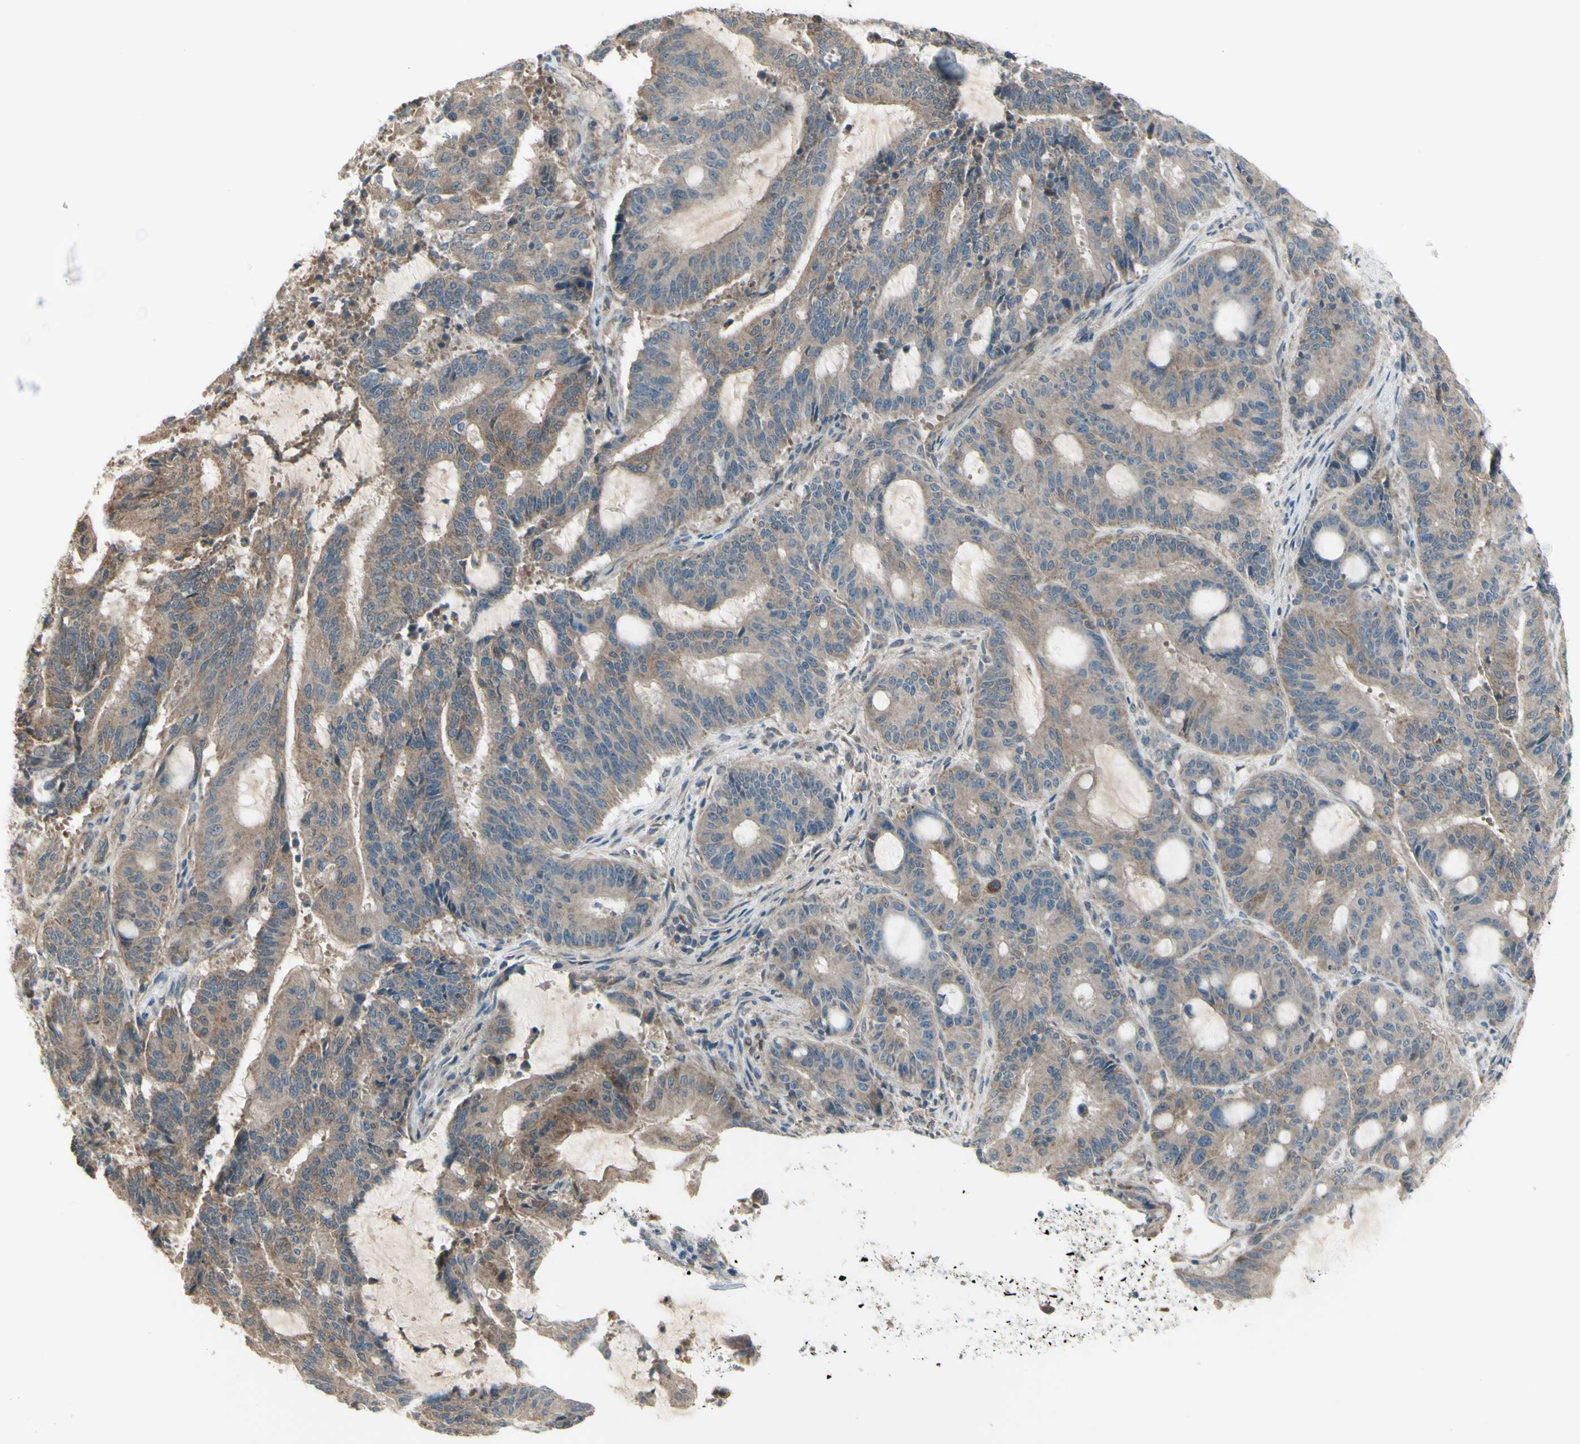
{"staining": {"intensity": "weak", "quantity": "25%-75%", "location": "cytoplasmic/membranous"}, "tissue": "liver cancer", "cell_type": "Tumor cells", "image_type": "cancer", "snomed": [{"axis": "morphology", "description": "Cholangiocarcinoma"}, {"axis": "topography", "description": "Liver"}], "caption": "A brown stain shows weak cytoplasmic/membranous staining of a protein in human liver cancer (cholangiocarcinoma) tumor cells.", "gene": "NAXD", "patient": {"sex": "female", "age": 73}}